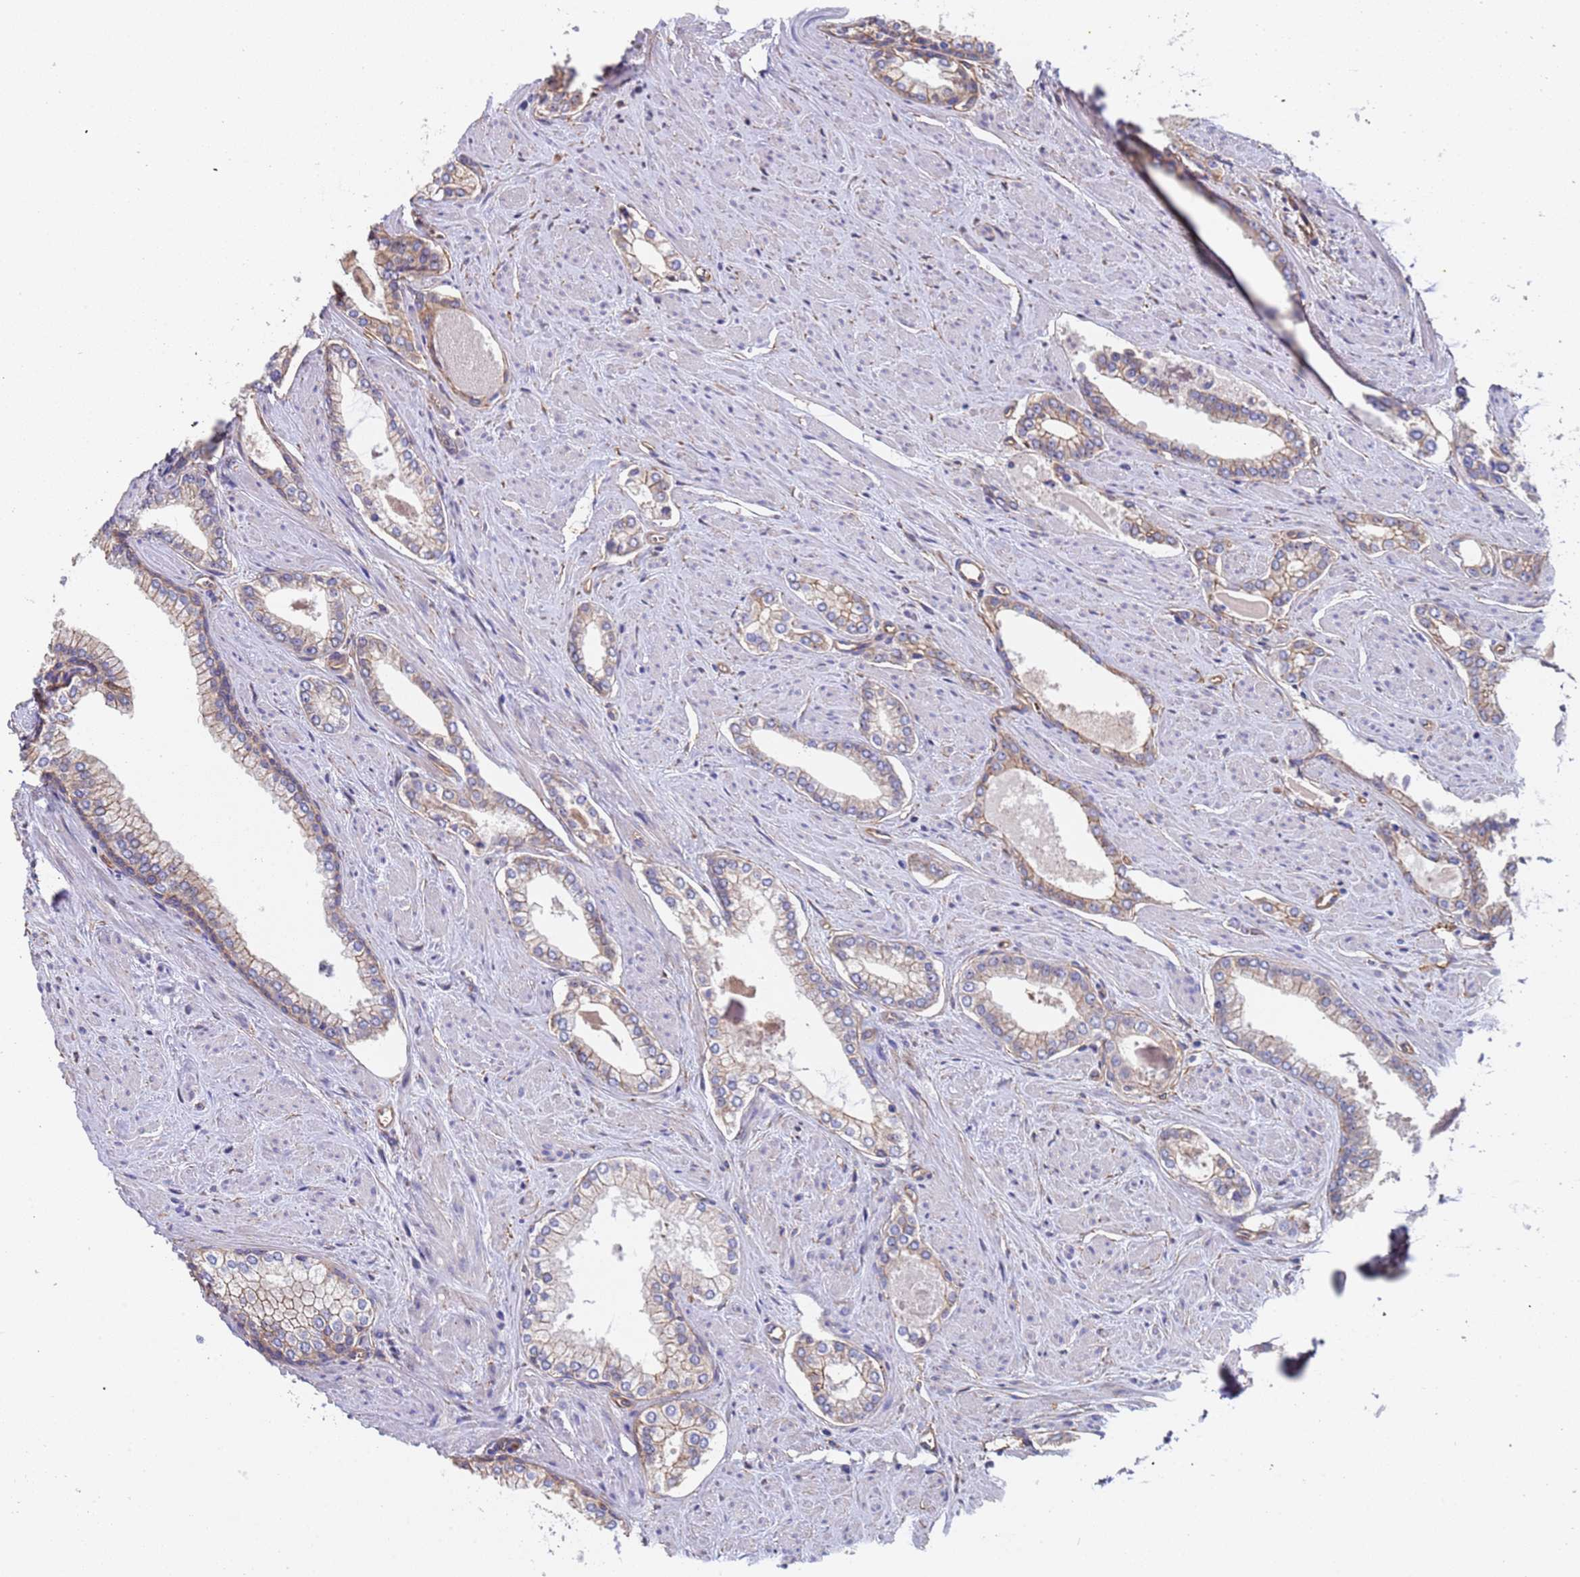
{"staining": {"intensity": "weak", "quantity": ">75%", "location": "cytoplasmic/membranous"}, "tissue": "prostate cancer", "cell_type": "Tumor cells", "image_type": "cancer", "snomed": [{"axis": "morphology", "description": "Adenocarcinoma, Low grade"}, {"axis": "topography", "description": "Prostate and seminal vesicle, NOS"}], "caption": "Human adenocarcinoma (low-grade) (prostate) stained with a protein marker shows weak staining in tumor cells.", "gene": "ZNF248", "patient": {"sex": "male", "age": 60}}